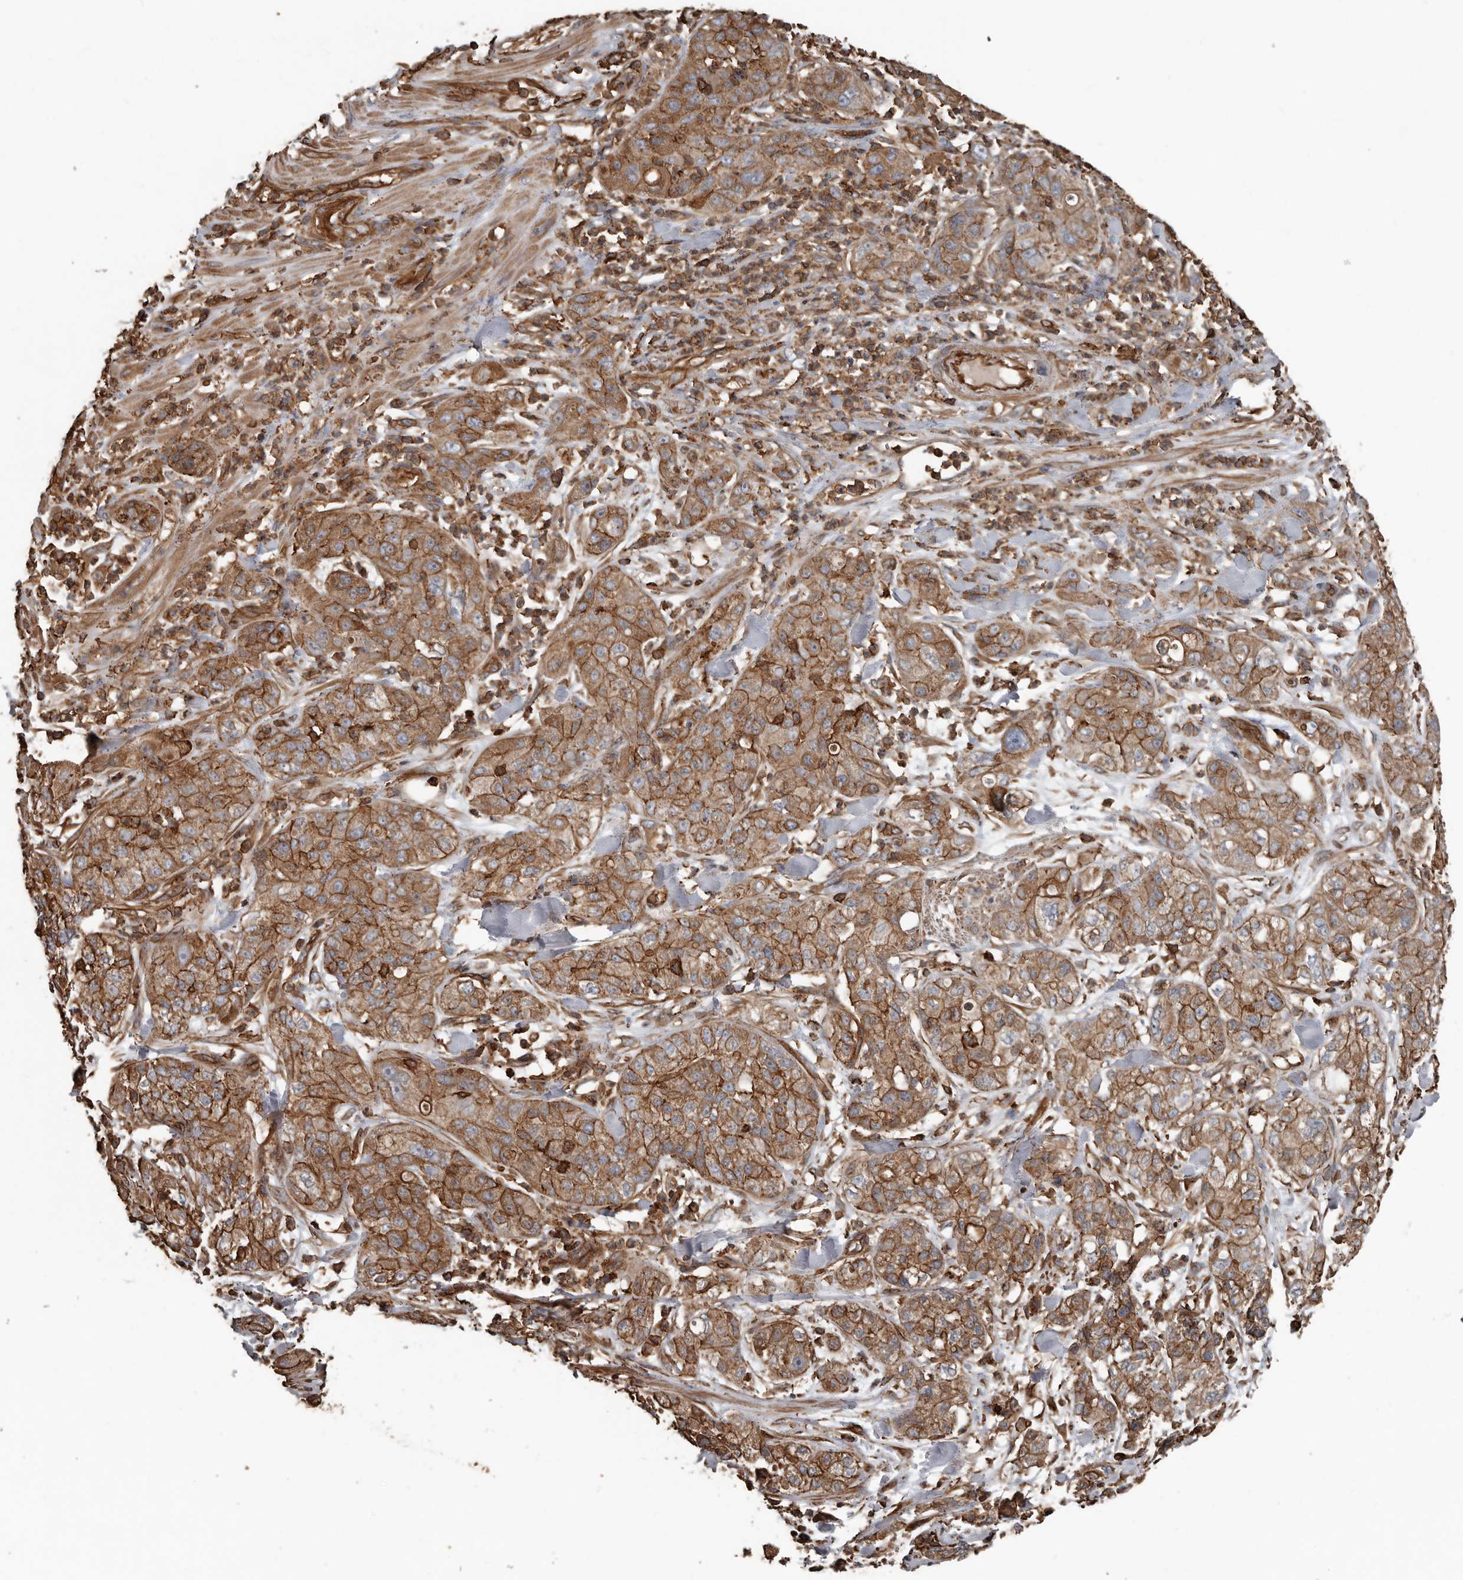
{"staining": {"intensity": "moderate", "quantity": ">75%", "location": "cytoplasmic/membranous"}, "tissue": "pancreatic cancer", "cell_type": "Tumor cells", "image_type": "cancer", "snomed": [{"axis": "morphology", "description": "Adenocarcinoma, NOS"}, {"axis": "topography", "description": "Pancreas"}], "caption": "Pancreatic cancer was stained to show a protein in brown. There is medium levels of moderate cytoplasmic/membranous expression in approximately >75% of tumor cells.", "gene": "DENND6B", "patient": {"sex": "female", "age": 78}}